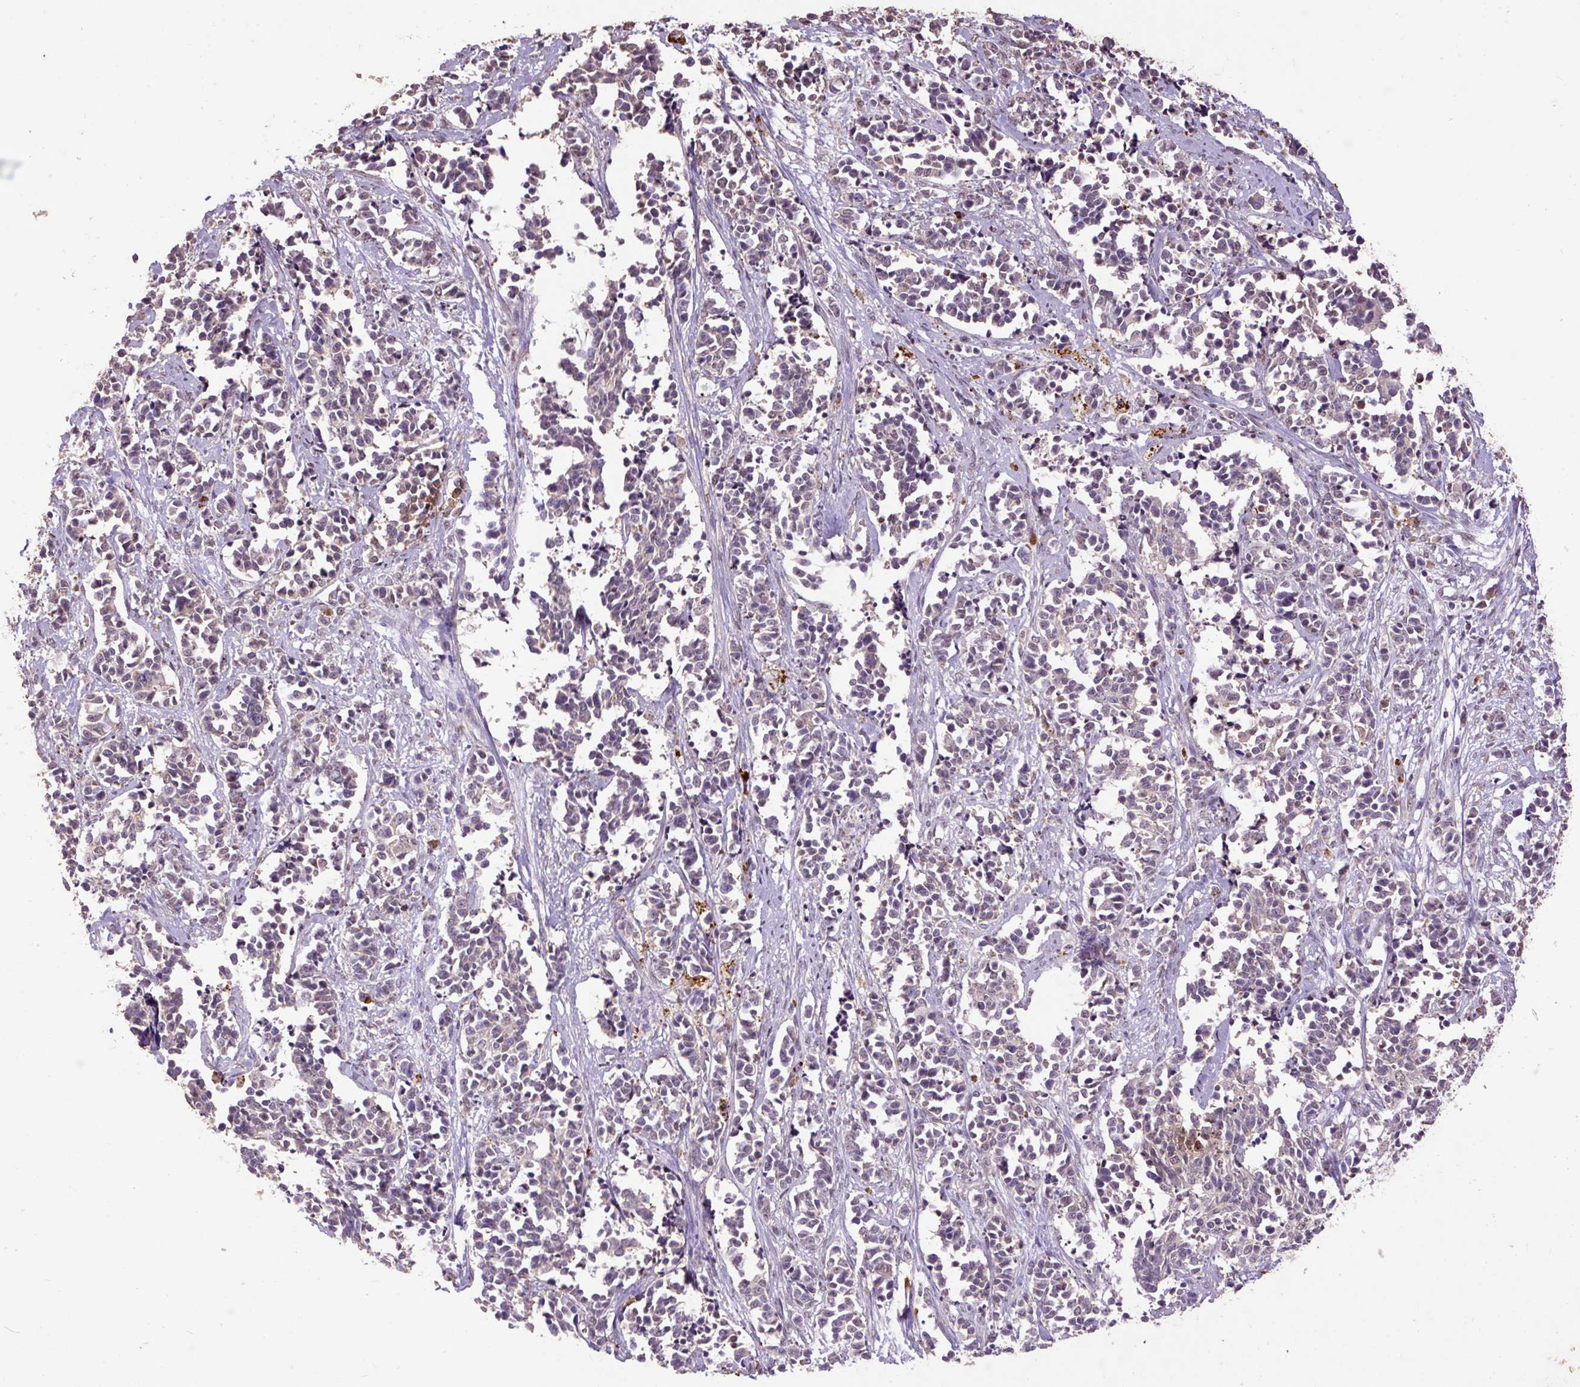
{"staining": {"intensity": "negative", "quantity": "none", "location": "none"}, "tissue": "cervical cancer", "cell_type": "Tumor cells", "image_type": "cancer", "snomed": [{"axis": "morphology", "description": "Normal tissue, NOS"}, {"axis": "morphology", "description": "Squamous cell carcinoma, NOS"}, {"axis": "topography", "description": "Cervix"}], "caption": "Tumor cells are negative for protein expression in human cervical cancer (squamous cell carcinoma).", "gene": "LRTM2", "patient": {"sex": "female", "age": 35}}